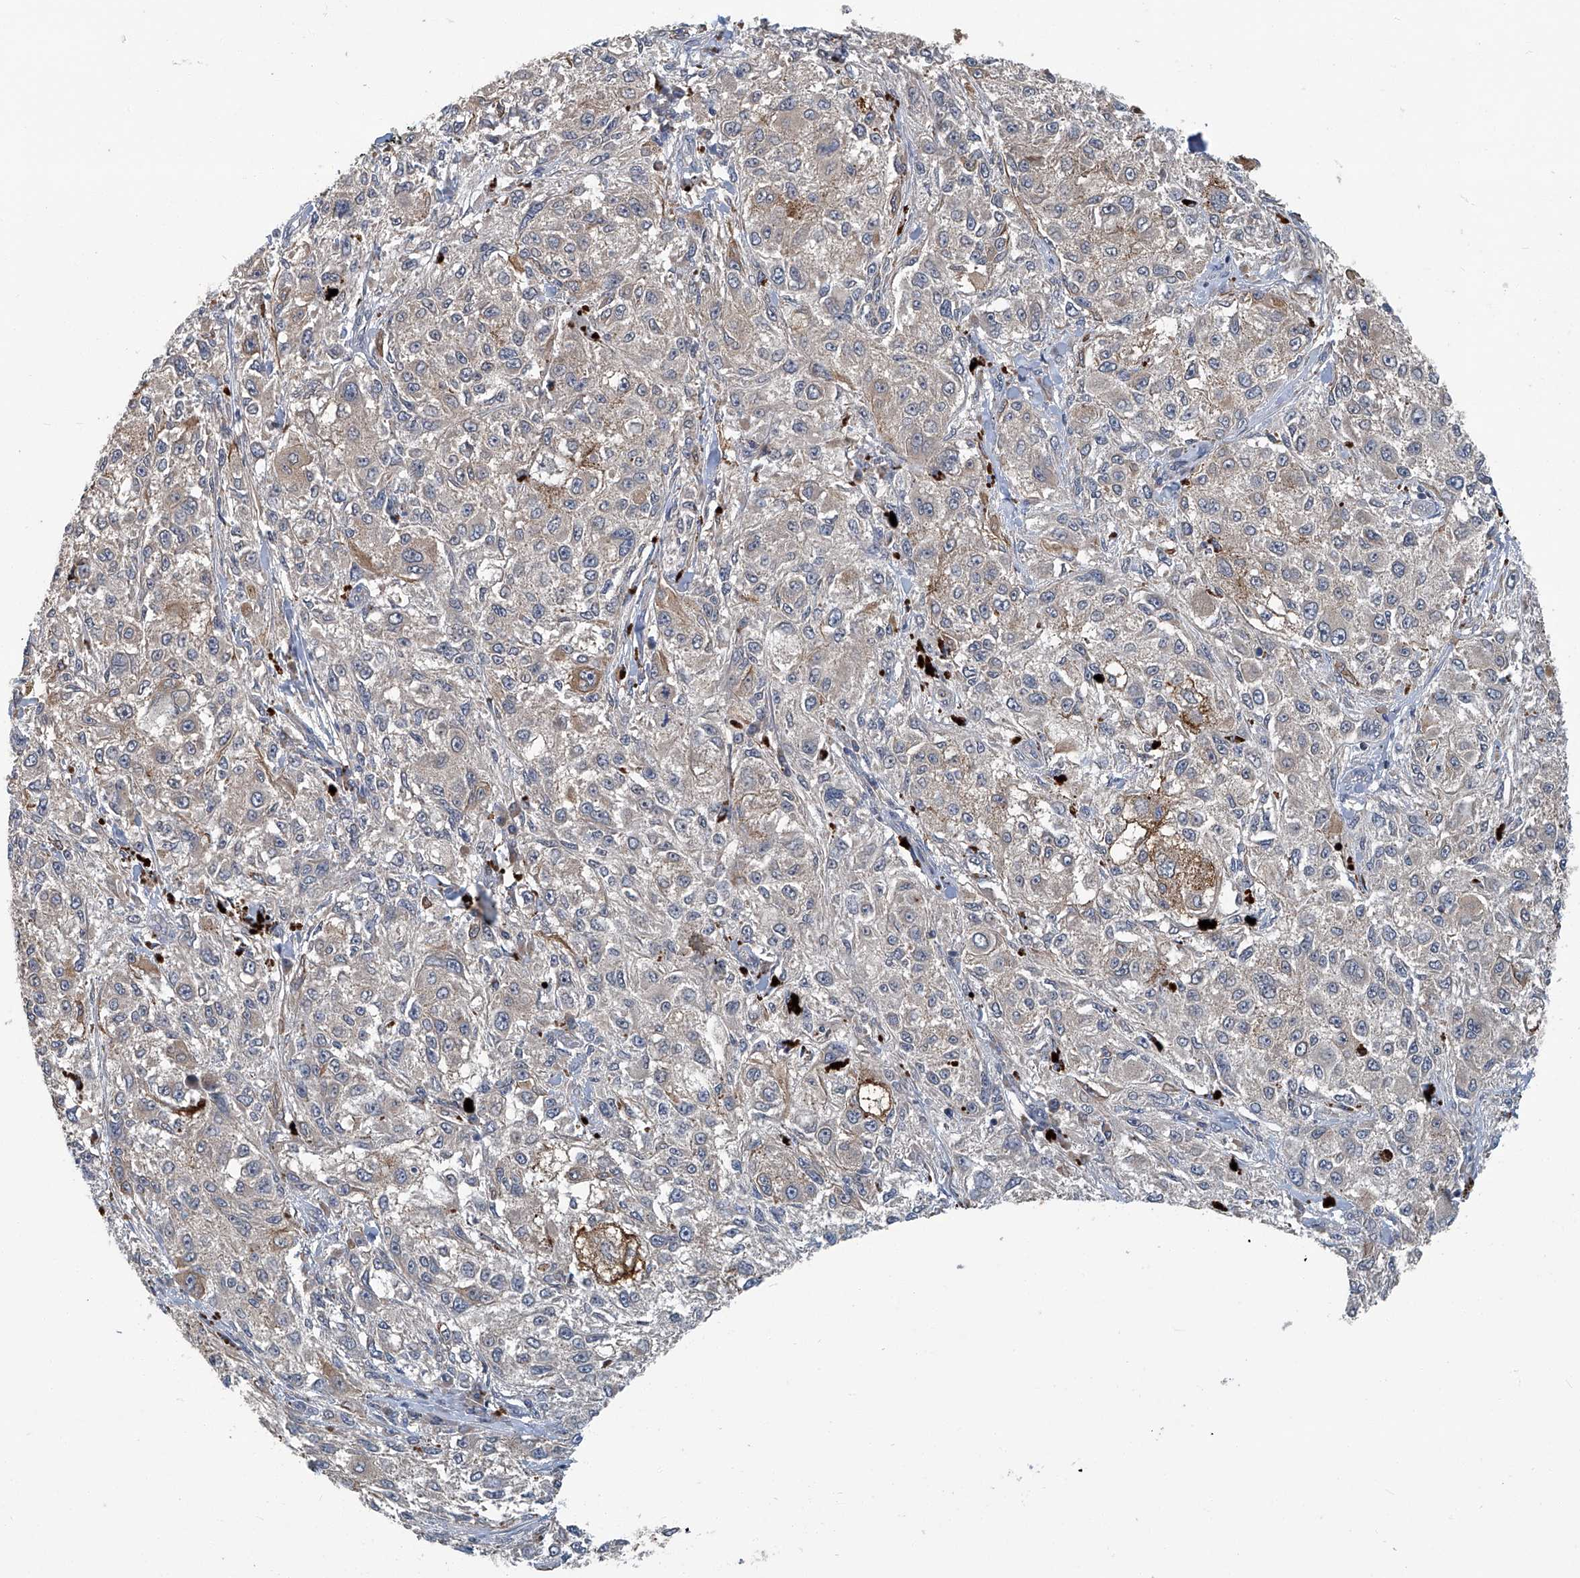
{"staining": {"intensity": "negative", "quantity": "none", "location": "none"}, "tissue": "melanoma", "cell_type": "Tumor cells", "image_type": "cancer", "snomed": [{"axis": "morphology", "description": "Necrosis, NOS"}, {"axis": "morphology", "description": "Malignant melanoma, NOS"}, {"axis": "topography", "description": "Skin"}], "caption": "Malignant melanoma was stained to show a protein in brown. There is no significant positivity in tumor cells. The staining is performed using DAB (3,3'-diaminobenzidine) brown chromogen with nuclei counter-stained in using hematoxylin.", "gene": "ANKRD34A", "patient": {"sex": "female", "age": 87}}